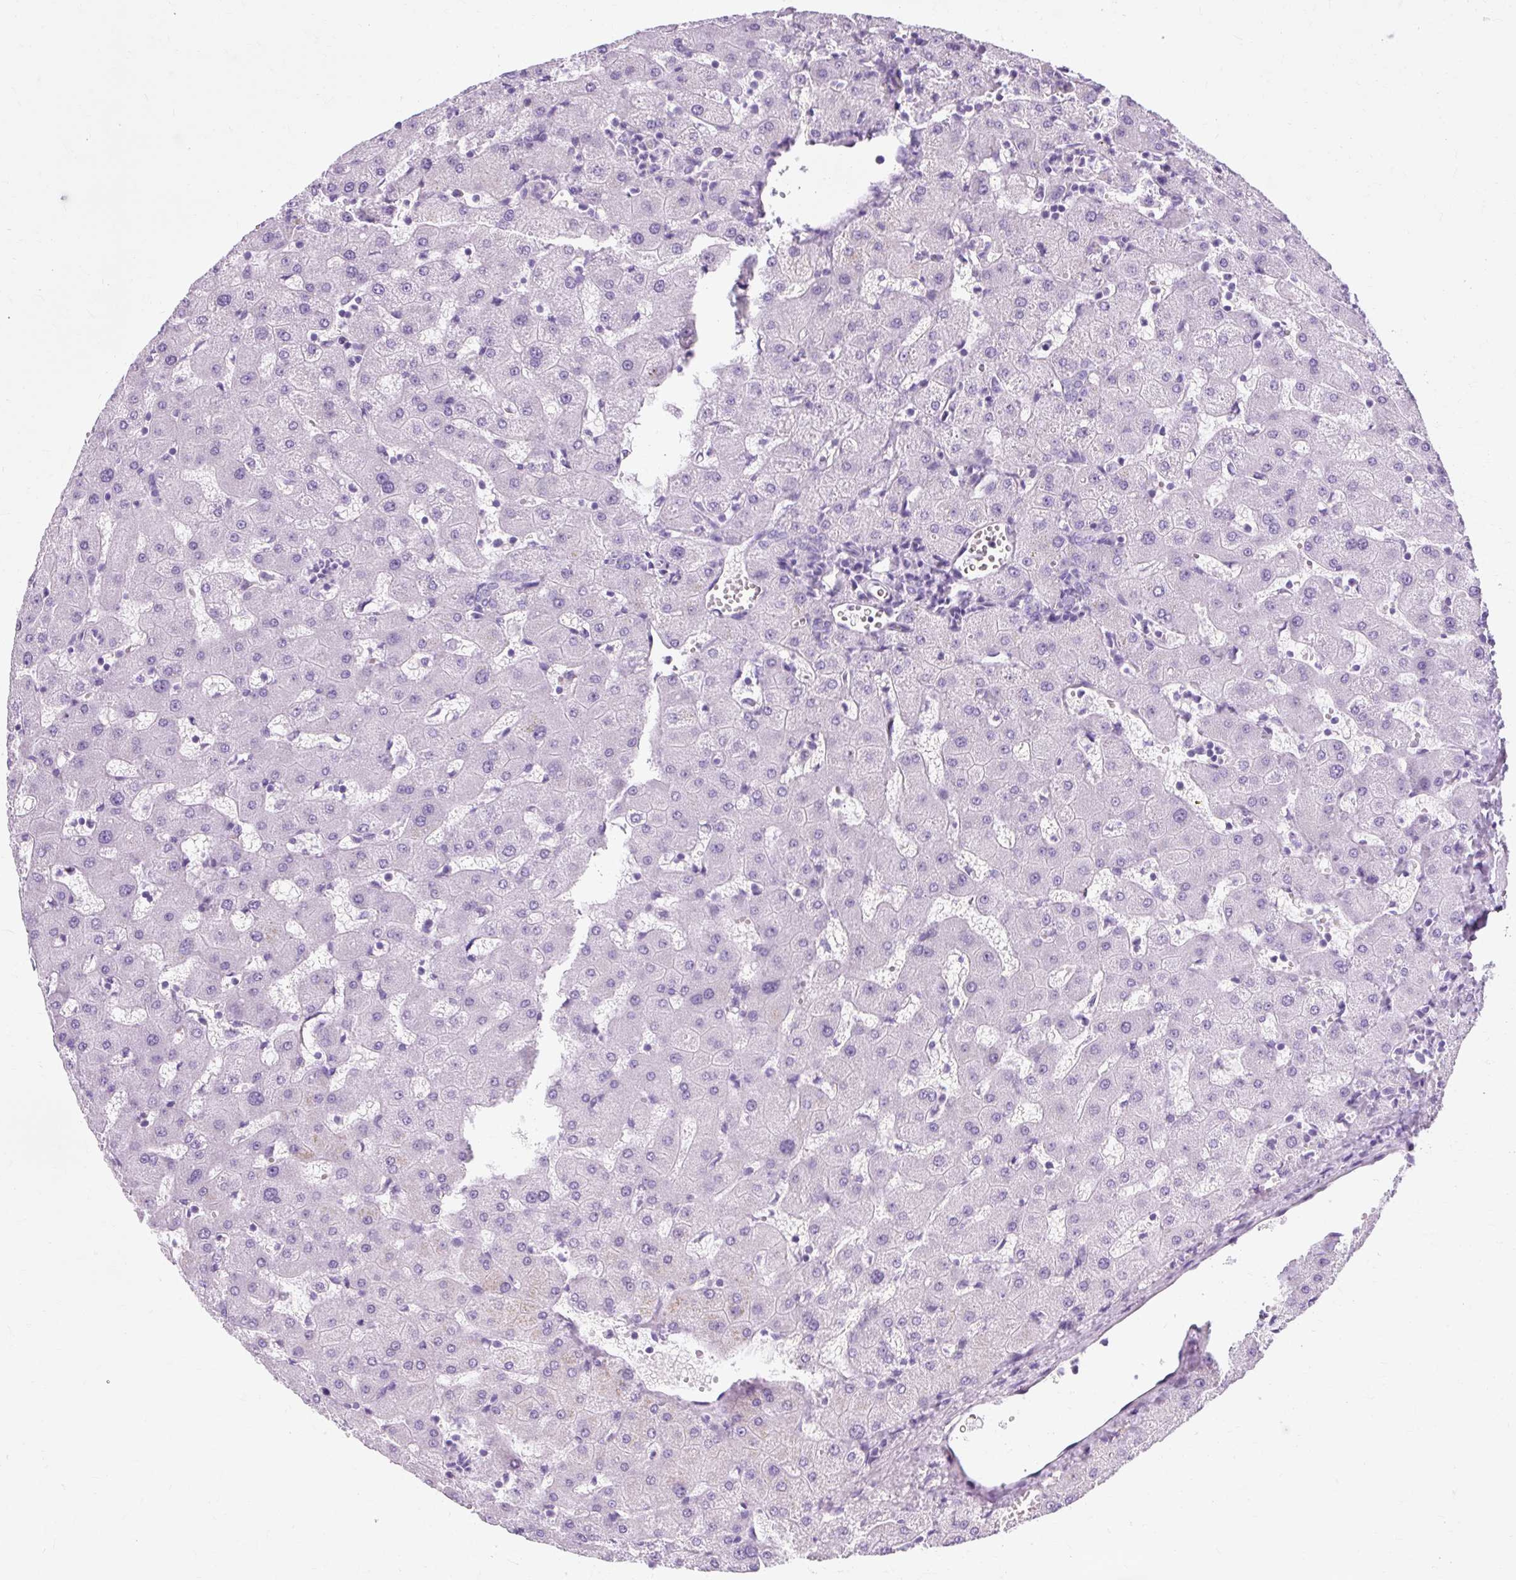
{"staining": {"intensity": "negative", "quantity": "none", "location": "none"}, "tissue": "liver", "cell_type": "Cholangiocytes", "image_type": "normal", "snomed": [{"axis": "morphology", "description": "Normal tissue, NOS"}, {"axis": "topography", "description": "Liver"}], "caption": "DAB (3,3'-diaminobenzidine) immunohistochemical staining of unremarkable human liver displays no significant positivity in cholangiocytes. (DAB IHC visualized using brightfield microscopy, high magnification).", "gene": "TMEM89", "patient": {"sex": "female", "age": 63}}